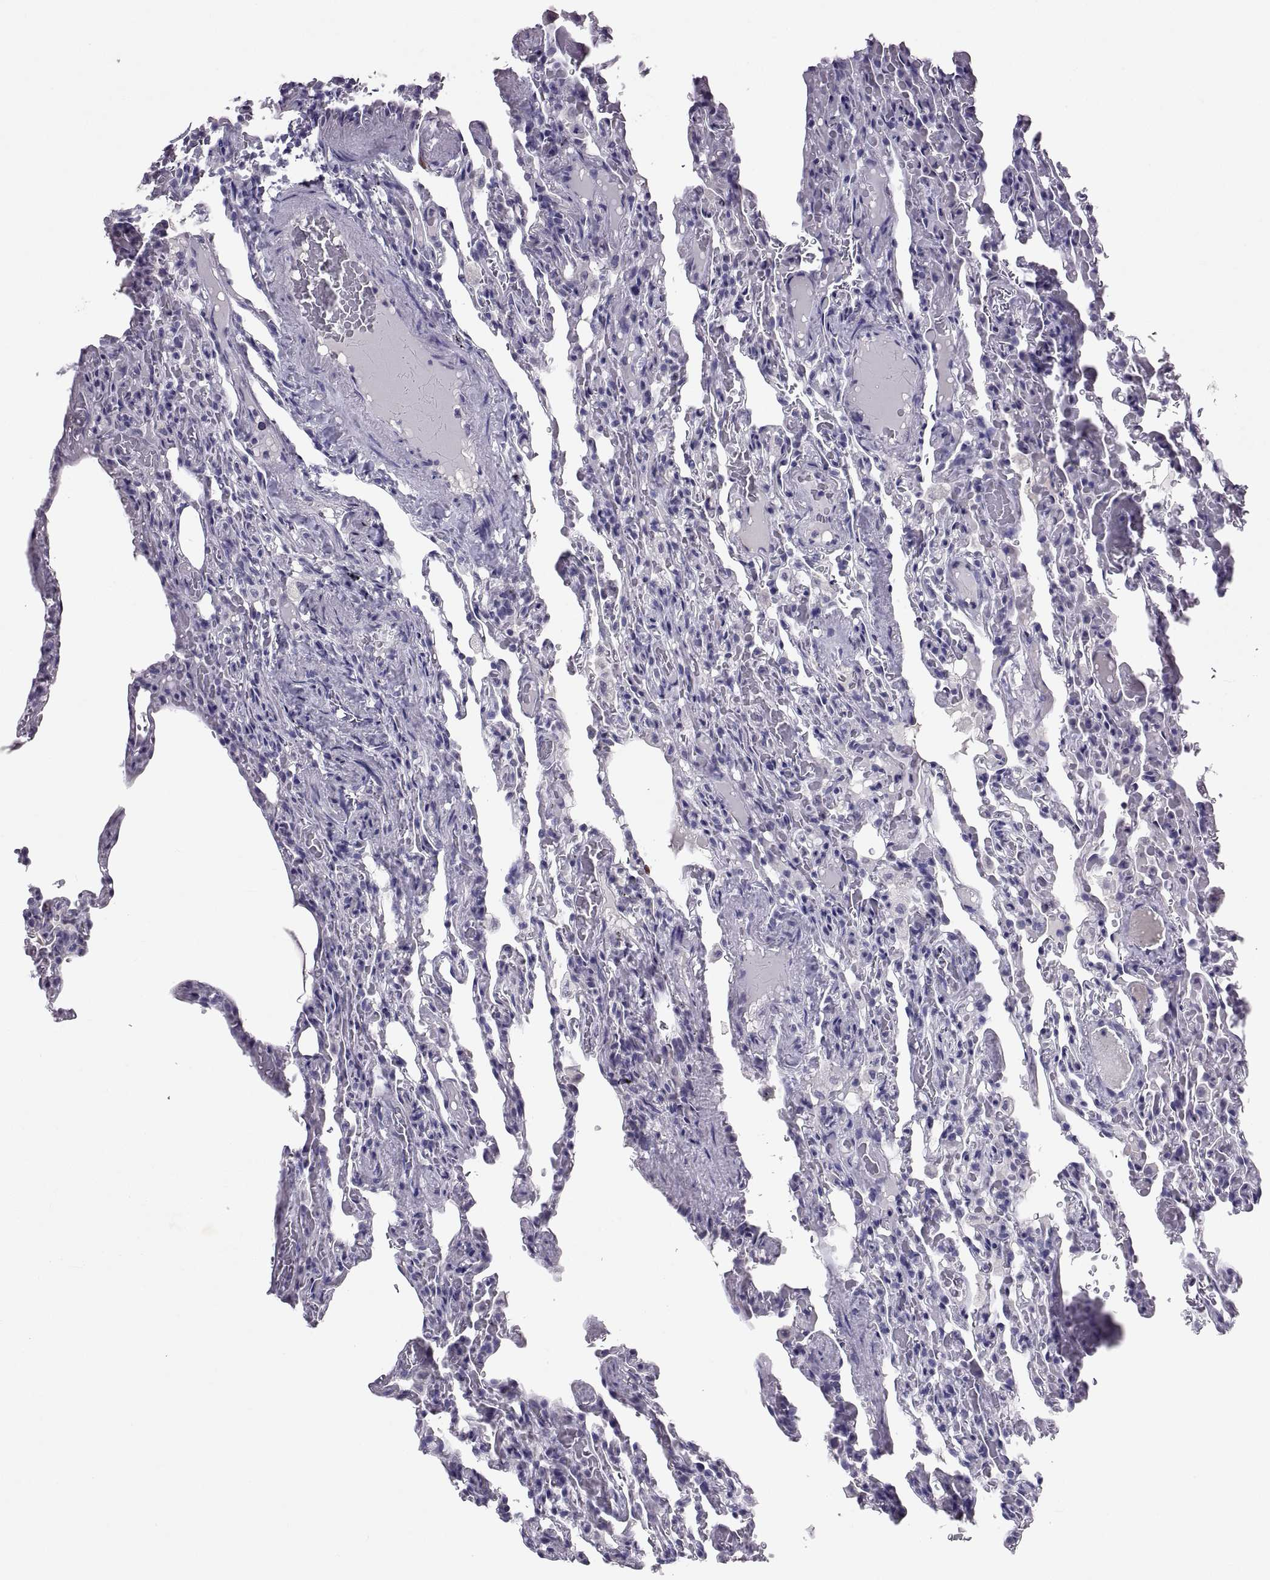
{"staining": {"intensity": "negative", "quantity": "none", "location": "none"}, "tissue": "lung", "cell_type": "Alveolar cells", "image_type": "normal", "snomed": [{"axis": "morphology", "description": "Normal tissue, NOS"}, {"axis": "topography", "description": "Lung"}], "caption": "IHC histopathology image of benign human lung stained for a protein (brown), which exhibits no positivity in alveolar cells. The staining was performed using DAB to visualize the protein expression in brown, while the nuclei were stained in blue with hematoxylin (Magnification: 20x).", "gene": "SOX21", "patient": {"sex": "female", "age": 43}}